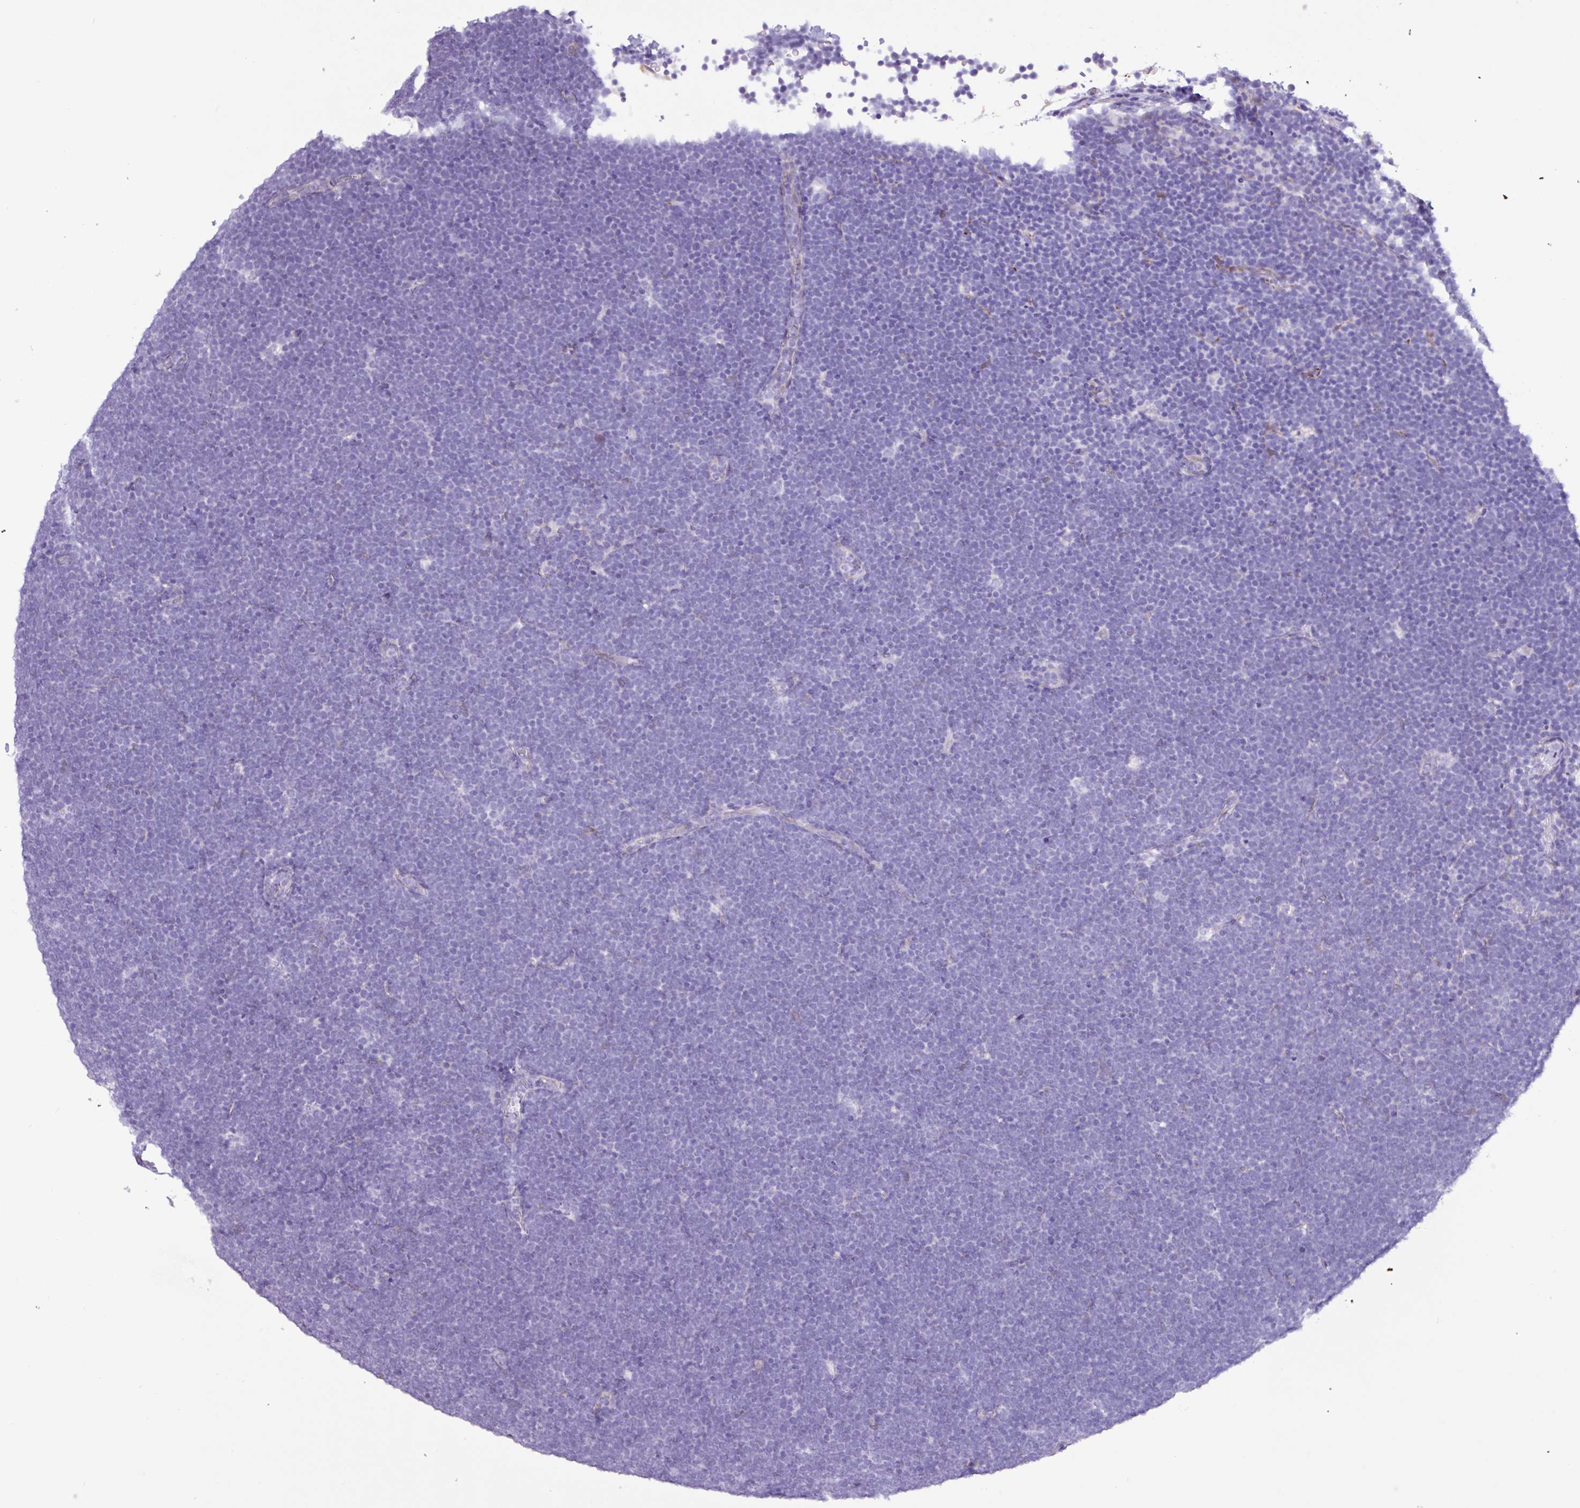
{"staining": {"intensity": "negative", "quantity": "none", "location": "none"}, "tissue": "lymphoma", "cell_type": "Tumor cells", "image_type": "cancer", "snomed": [{"axis": "morphology", "description": "Malignant lymphoma, non-Hodgkin's type, High grade"}, {"axis": "topography", "description": "Lymph node"}], "caption": "This is an immunohistochemistry micrograph of human high-grade malignant lymphoma, non-Hodgkin's type. There is no staining in tumor cells.", "gene": "SLC38A1", "patient": {"sex": "male", "age": 13}}